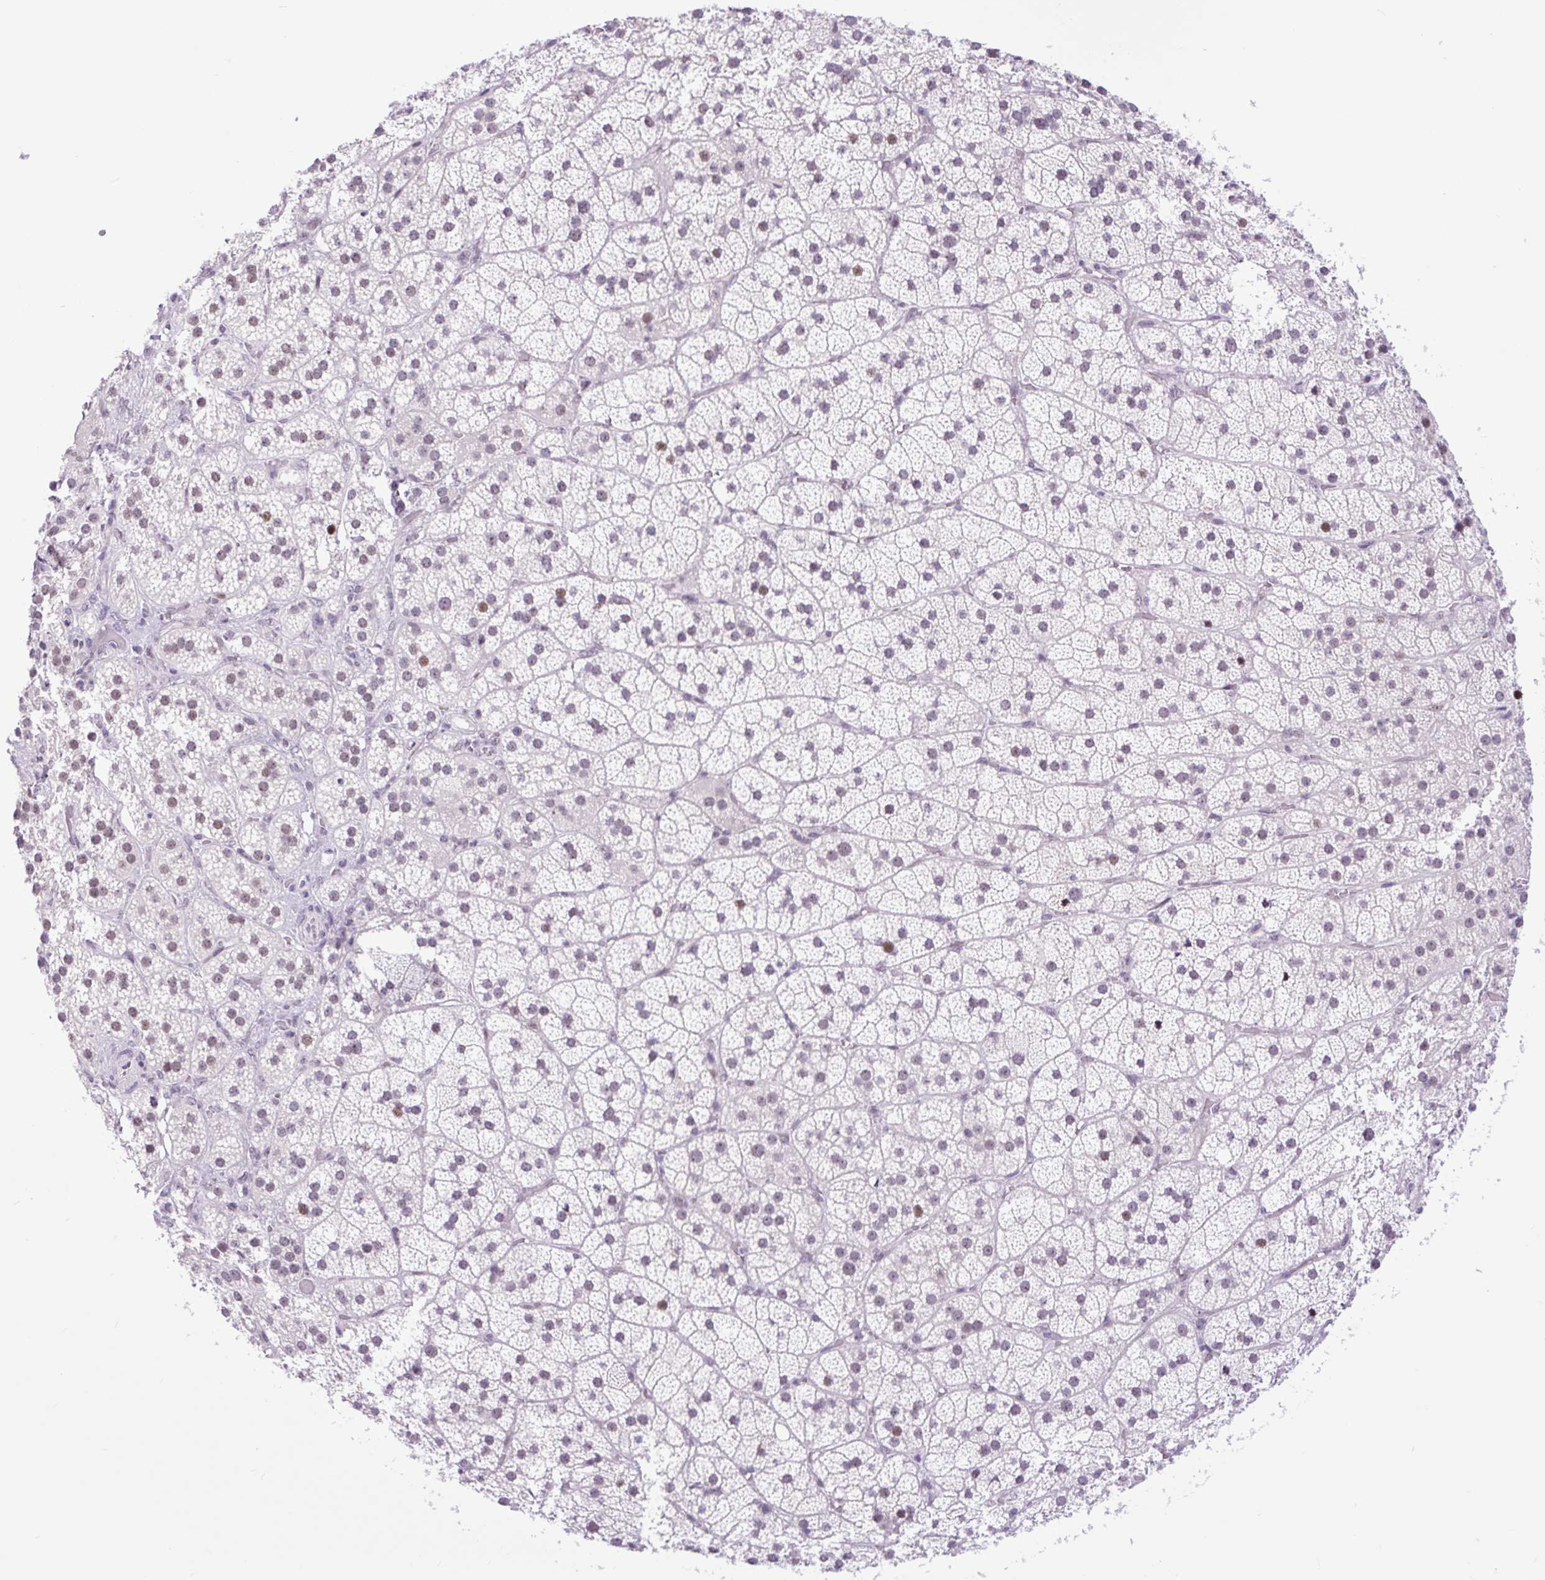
{"staining": {"intensity": "weak", "quantity": "25%-75%", "location": "nuclear"}, "tissue": "adrenal gland", "cell_type": "Glandular cells", "image_type": "normal", "snomed": [{"axis": "morphology", "description": "Normal tissue, NOS"}, {"axis": "topography", "description": "Adrenal gland"}], "caption": "The image reveals a brown stain indicating the presence of a protein in the nuclear of glandular cells in adrenal gland.", "gene": "CLK2", "patient": {"sex": "male", "age": 57}}